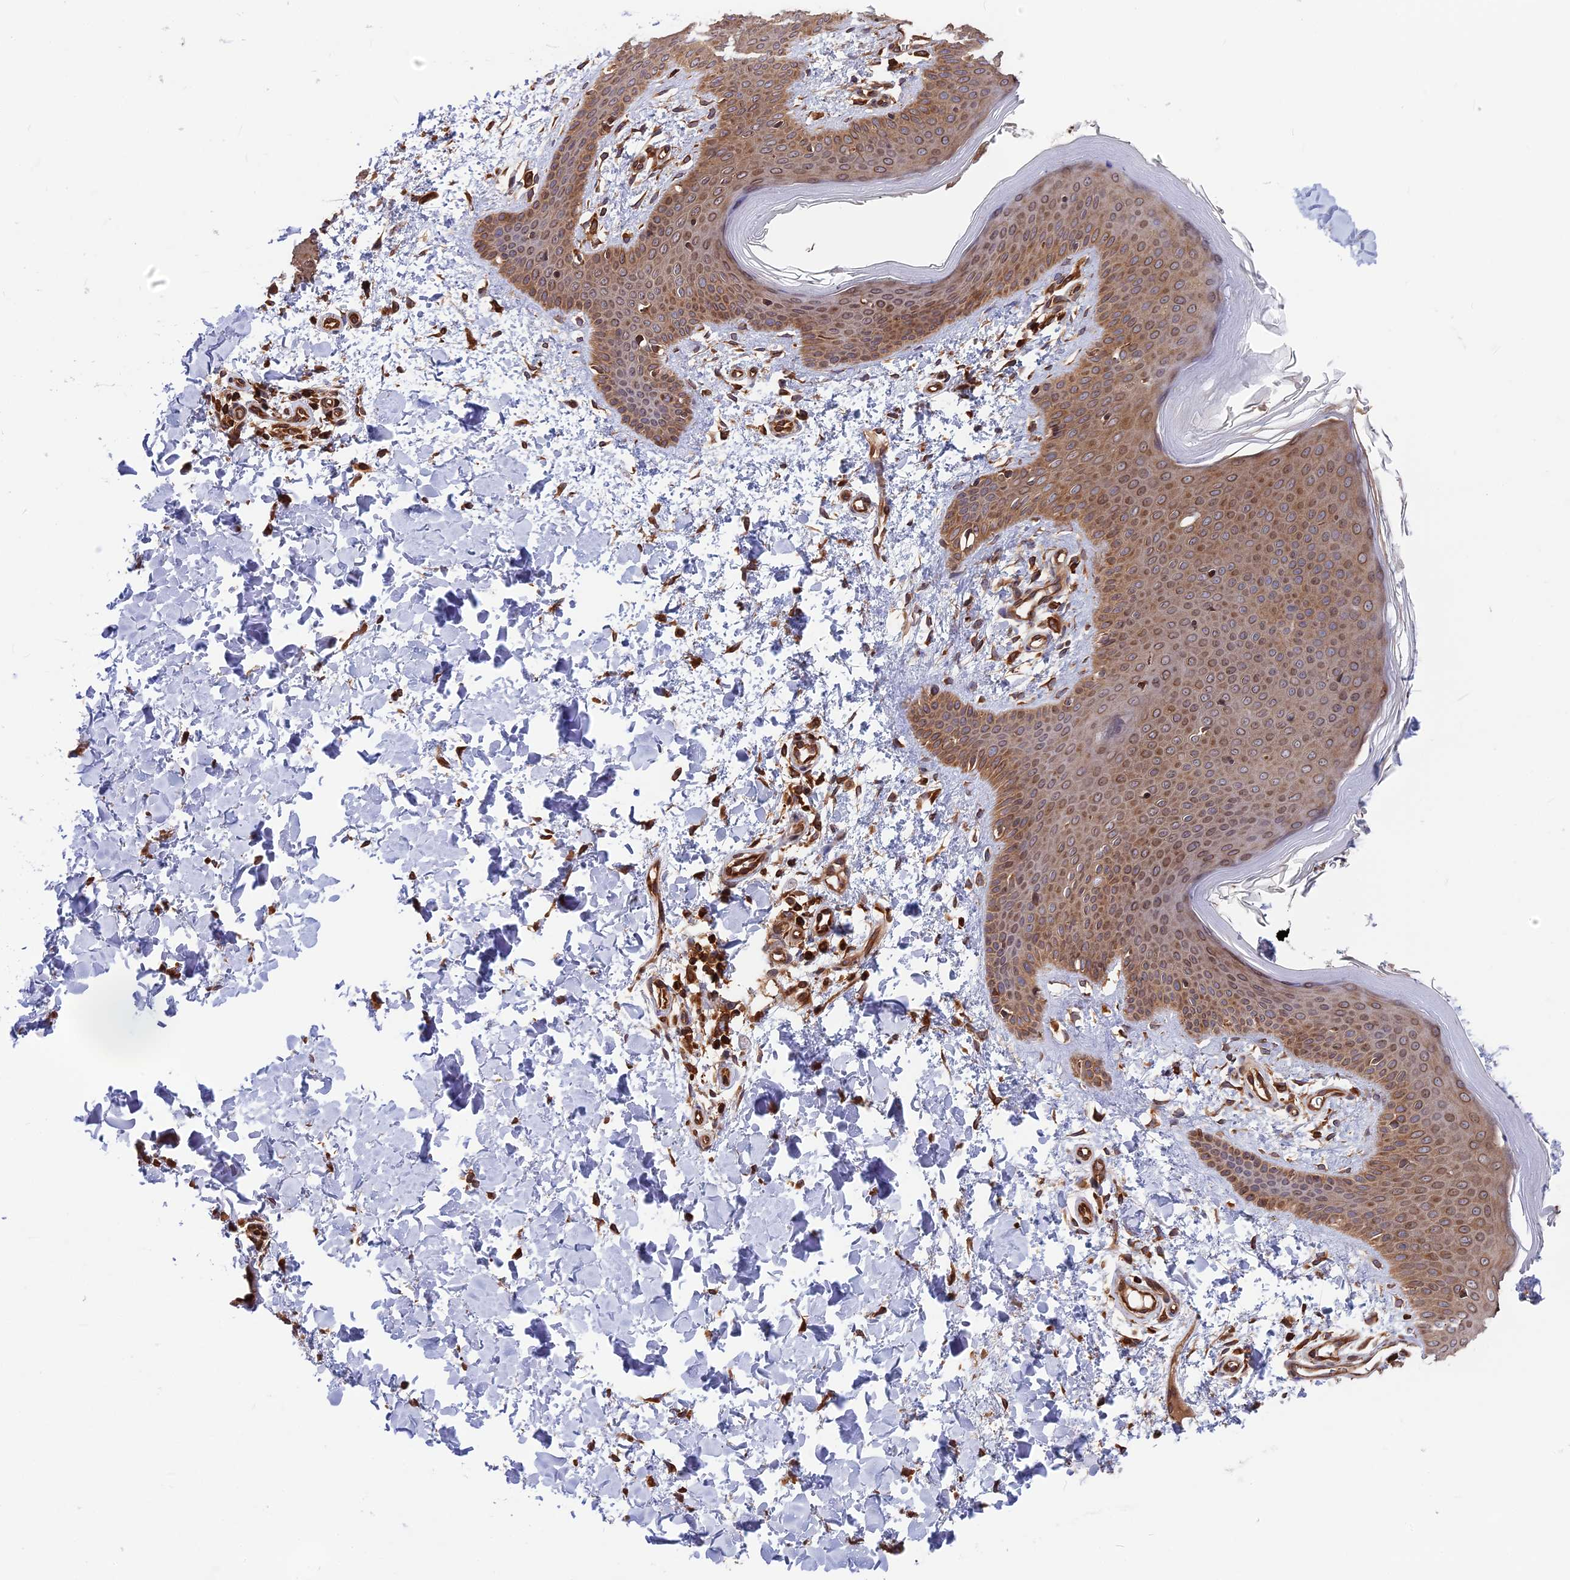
{"staining": {"intensity": "strong", "quantity": ">75%", "location": "cytoplasmic/membranous,nuclear"}, "tissue": "skin", "cell_type": "Fibroblasts", "image_type": "normal", "snomed": [{"axis": "morphology", "description": "Normal tissue, NOS"}, {"axis": "topography", "description": "Skin"}], "caption": "Immunohistochemical staining of benign skin shows strong cytoplasmic/membranous,nuclear protein staining in about >75% of fibroblasts.", "gene": "WDR1", "patient": {"sex": "male", "age": 36}}